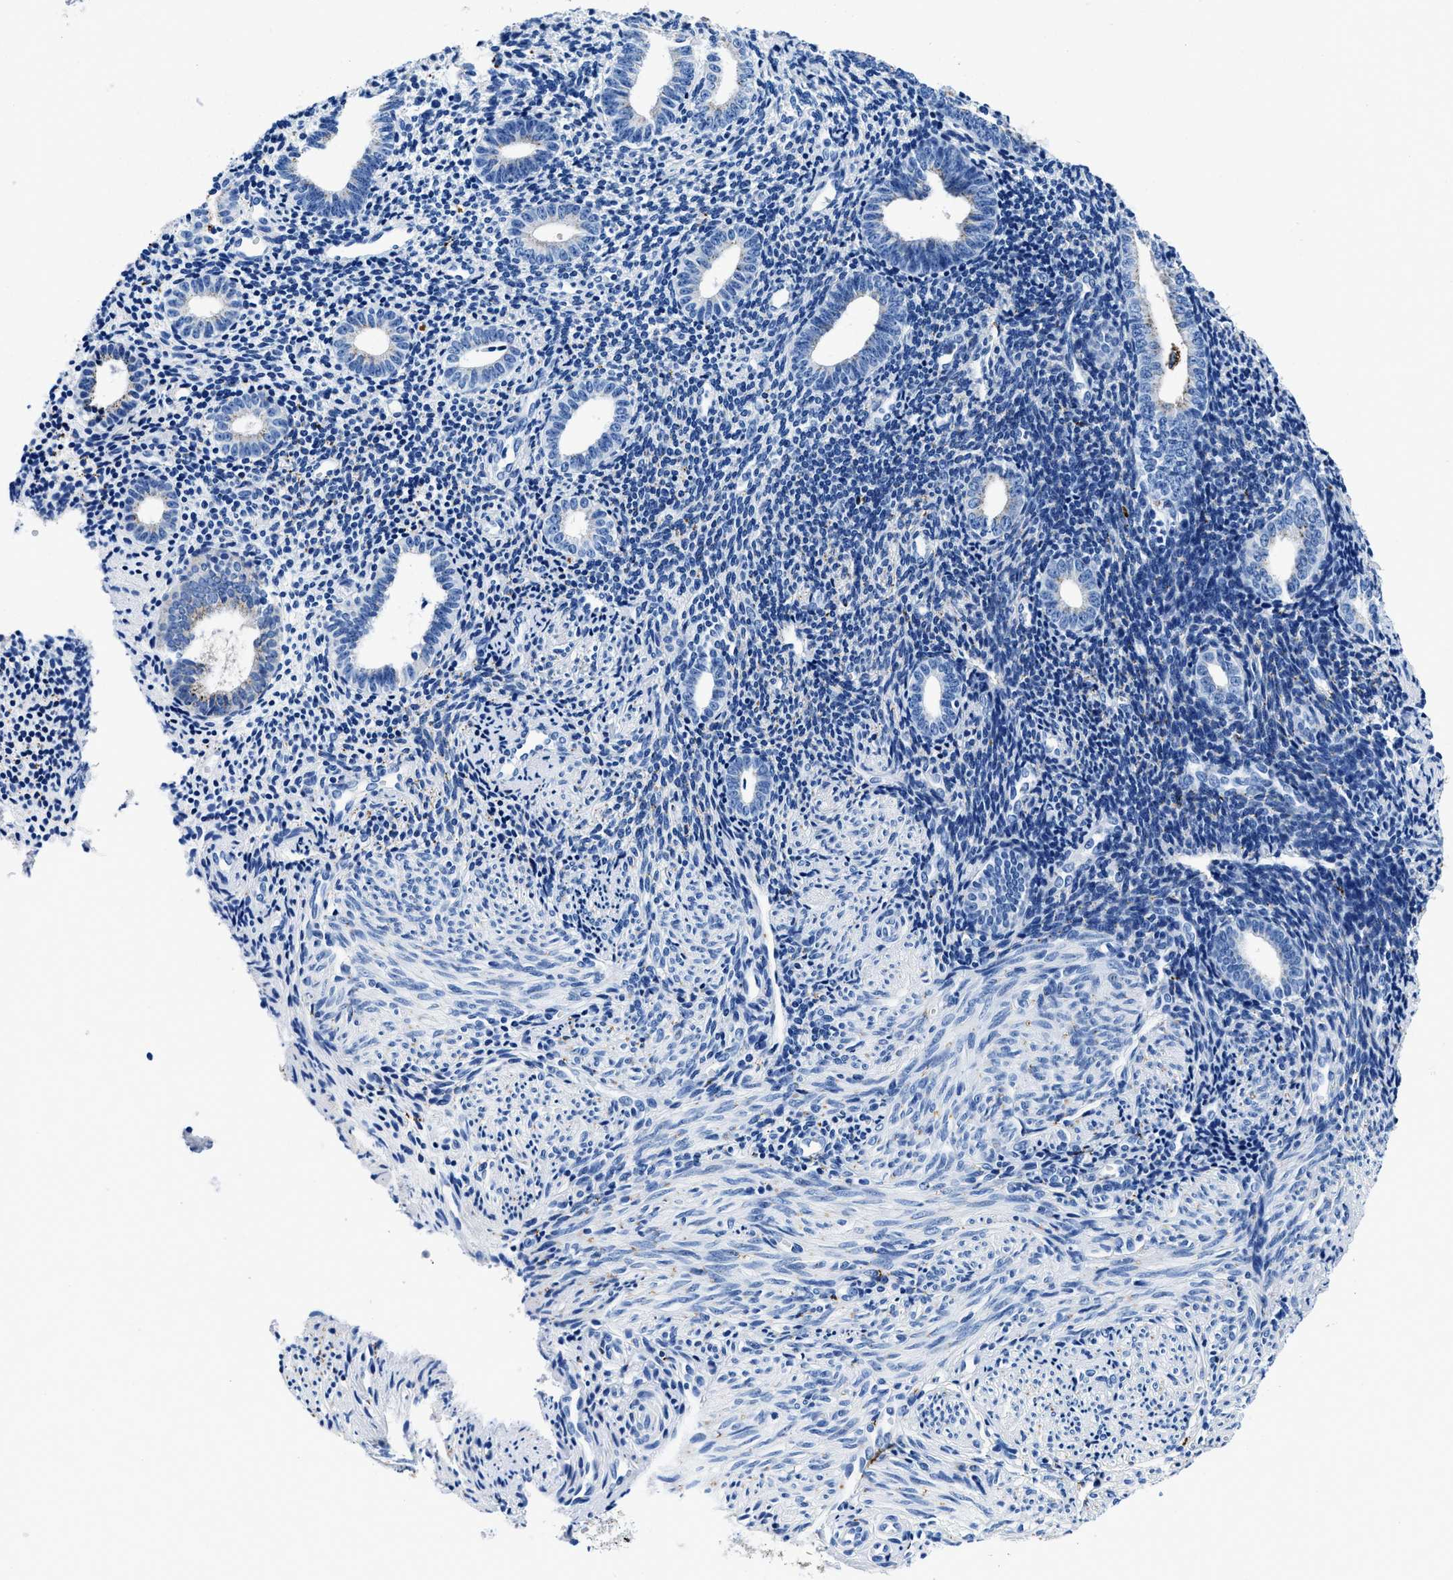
{"staining": {"intensity": "negative", "quantity": "none", "location": "none"}, "tissue": "endometrium", "cell_type": "Cells in endometrial stroma", "image_type": "normal", "snomed": [{"axis": "morphology", "description": "Normal tissue, NOS"}, {"axis": "topography", "description": "Endometrium"}], "caption": "A high-resolution image shows IHC staining of unremarkable endometrium, which exhibits no significant expression in cells in endometrial stroma.", "gene": "OR14K1", "patient": {"sex": "female", "age": 50}}